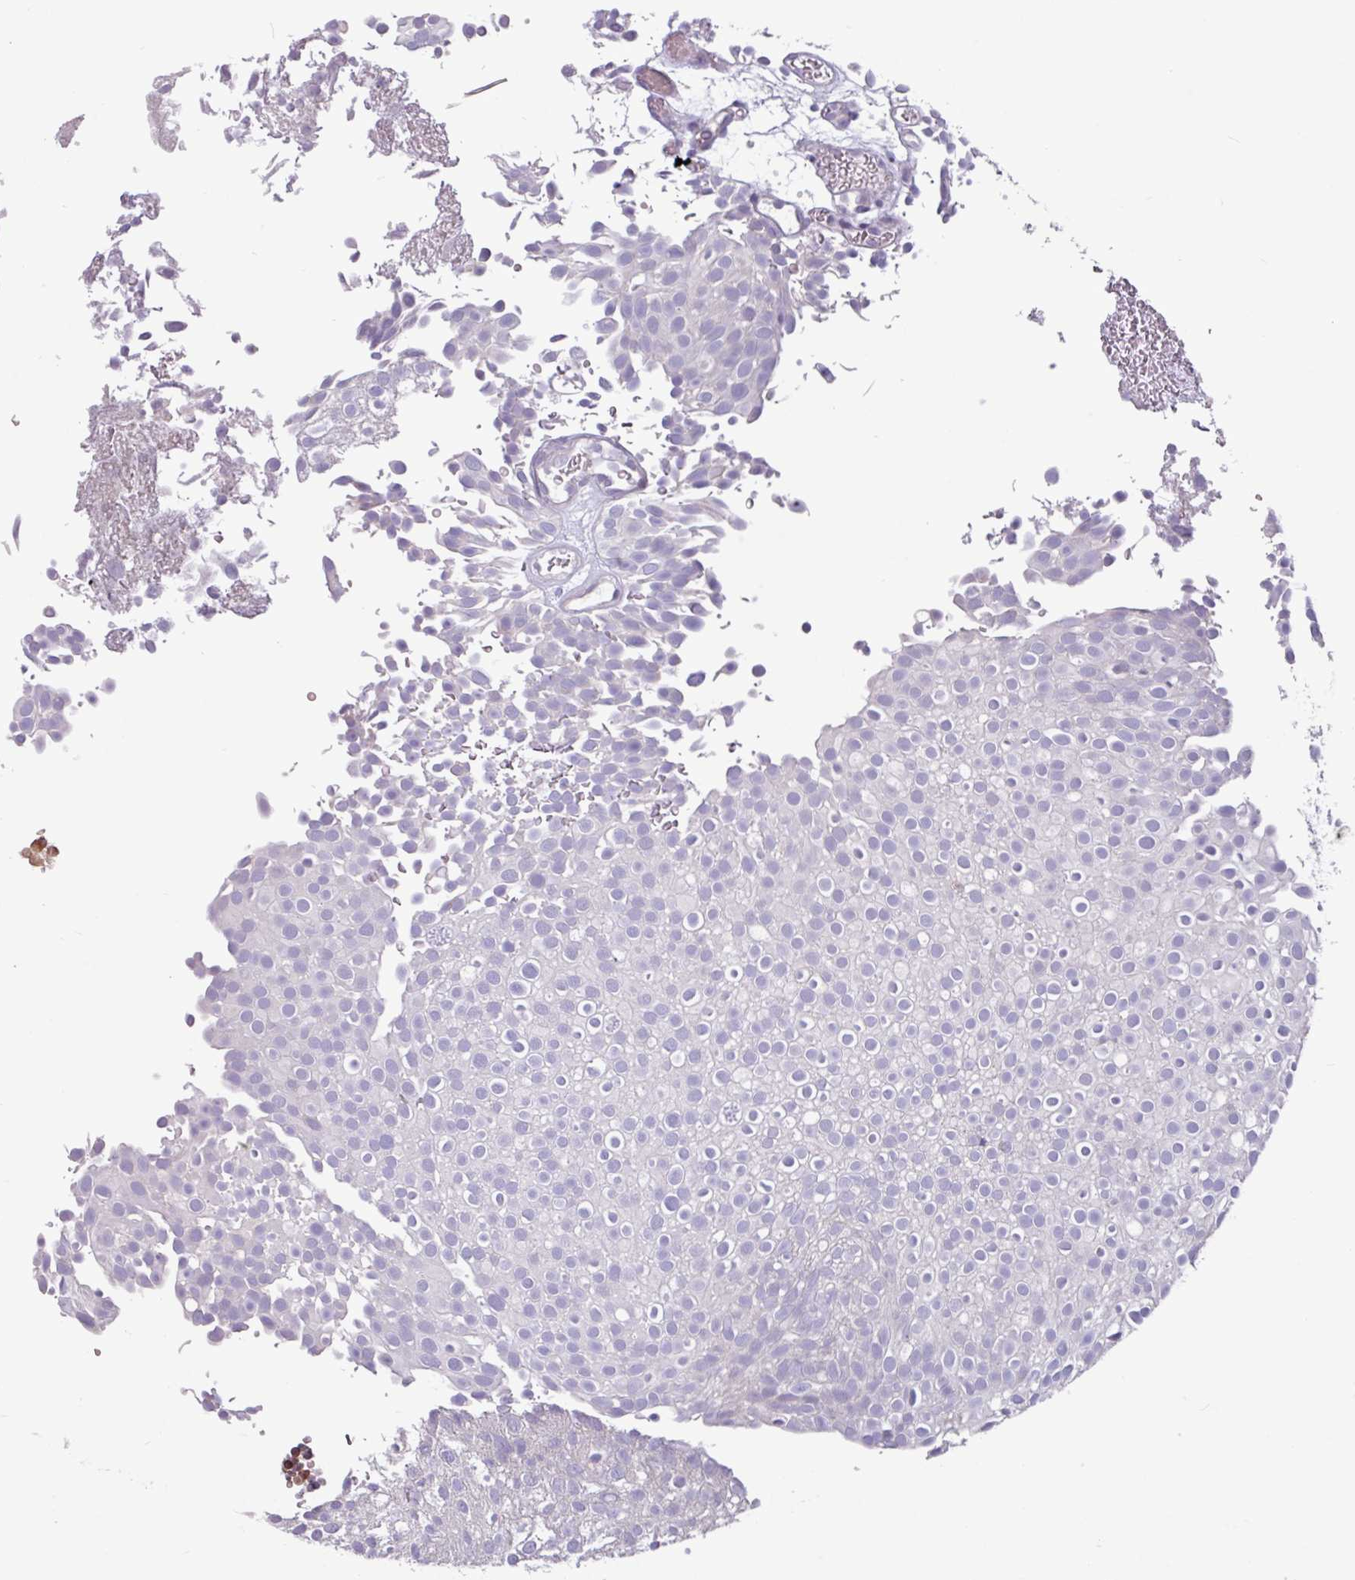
{"staining": {"intensity": "negative", "quantity": "none", "location": "none"}, "tissue": "urothelial cancer", "cell_type": "Tumor cells", "image_type": "cancer", "snomed": [{"axis": "morphology", "description": "Urothelial carcinoma, Low grade"}, {"axis": "topography", "description": "Urinary bladder"}], "caption": "Immunohistochemistry photomicrograph of low-grade urothelial carcinoma stained for a protein (brown), which reveals no staining in tumor cells.", "gene": "SEC61G", "patient": {"sex": "male", "age": 78}}